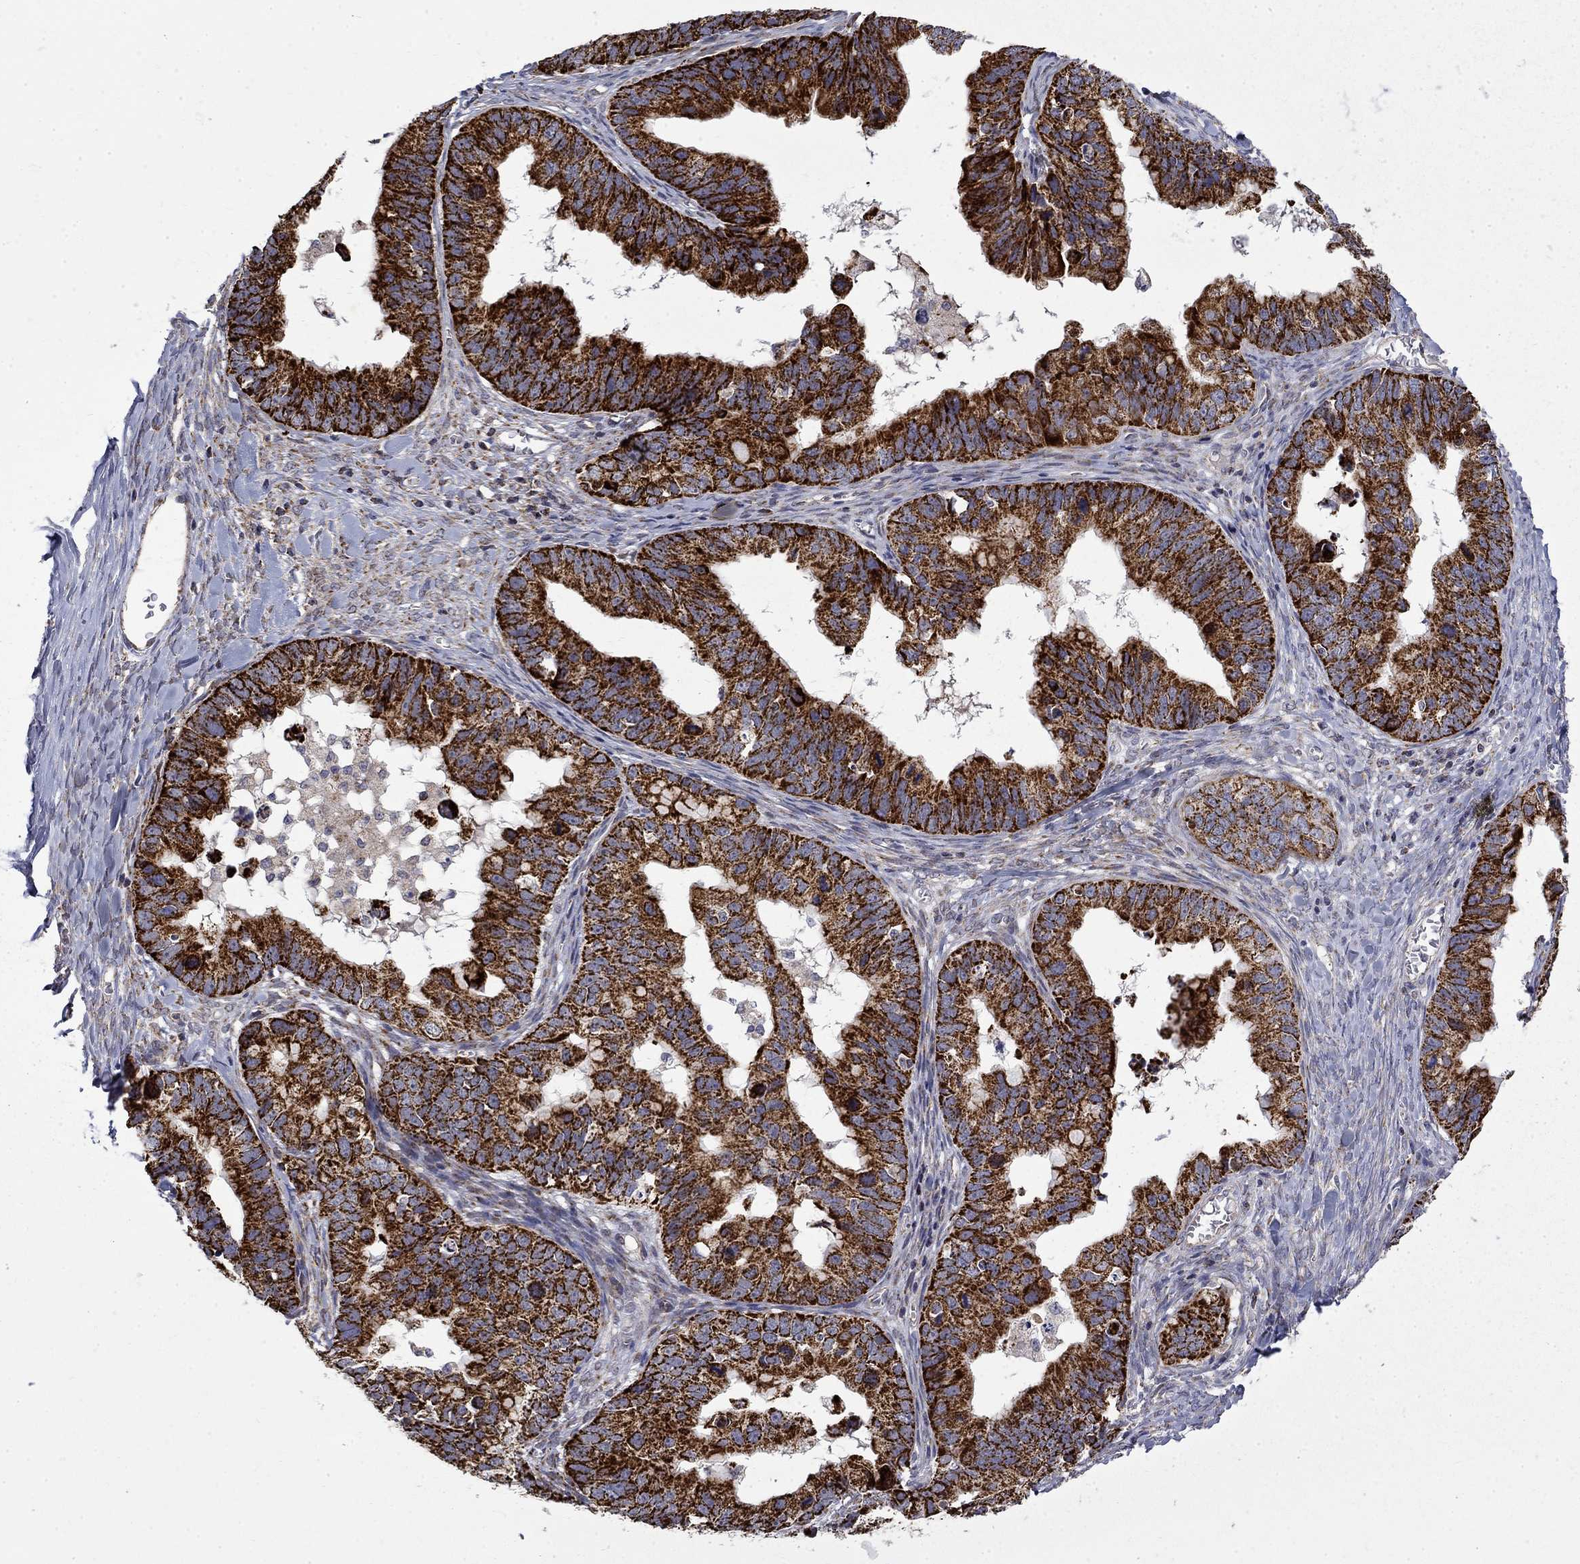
{"staining": {"intensity": "strong", "quantity": "25%-75%", "location": "cytoplasmic/membranous"}, "tissue": "ovarian cancer", "cell_type": "Tumor cells", "image_type": "cancer", "snomed": [{"axis": "morphology", "description": "Cystadenocarcinoma, mucinous, NOS"}, {"axis": "topography", "description": "Ovary"}], "caption": "Immunohistochemical staining of ovarian mucinous cystadenocarcinoma demonstrates high levels of strong cytoplasmic/membranous staining in about 25%-75% of tumor cells.", "gene": "PCBP3", "patient": {"sex": "female", "age": 76}}